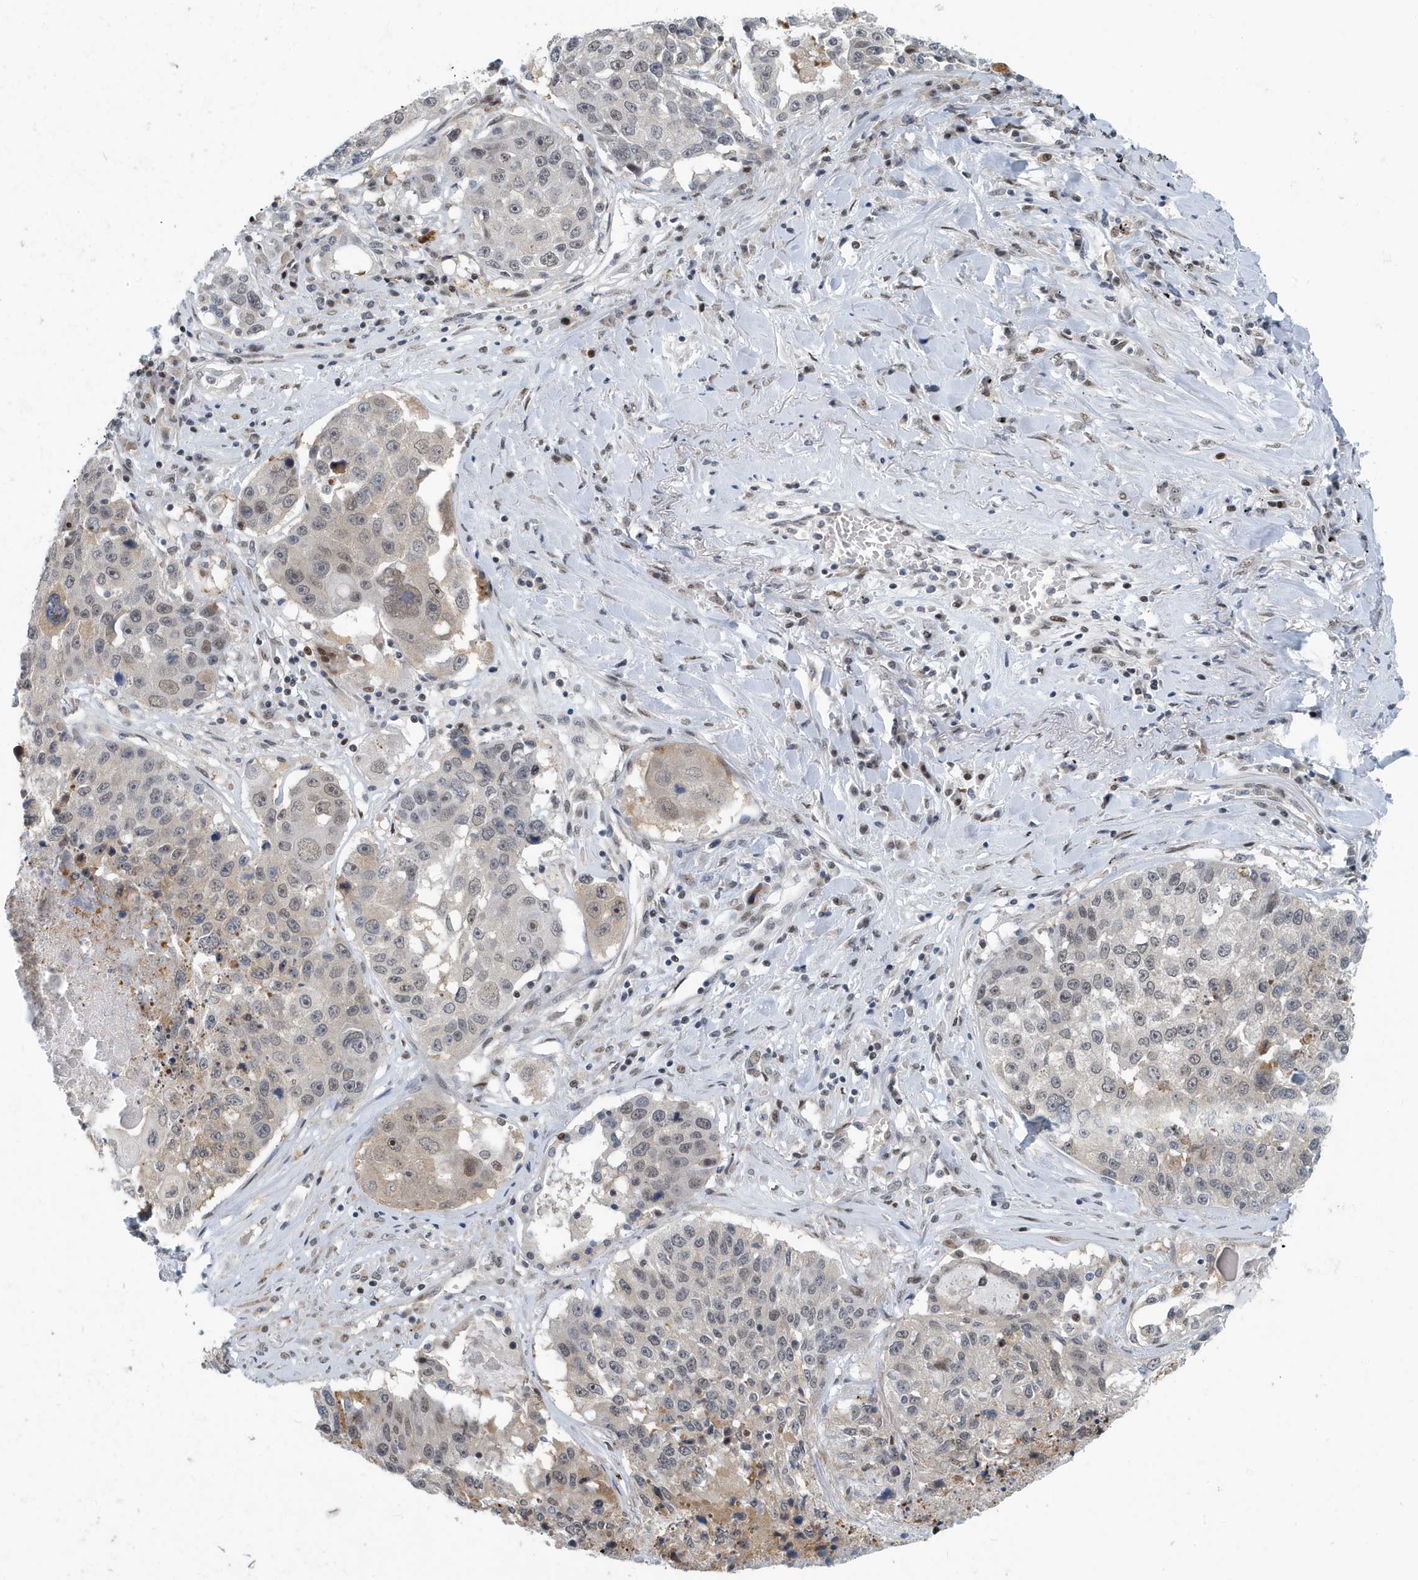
{"staining": {"intensity": "weak", "quantity": "<25%", "location": "nuclear"}, "tissue": "lung cancer", "cell_type": "Tumor cells", "image_type": "cancer", "snomed": [{"axis": "morphology", "description": "Squamous cell carcinoma, NOS"}, {"axis": "topography", "description": "Lung"}], "caption": "Immunohistochemistry (IHC) micrograph of human lung cancer (squamous cell carcinoma) stained for a protein (brown), which exhibits no staining in tumor cells.", "gene": "KIF15", "patient": {"sex": "male", "age": 61}}